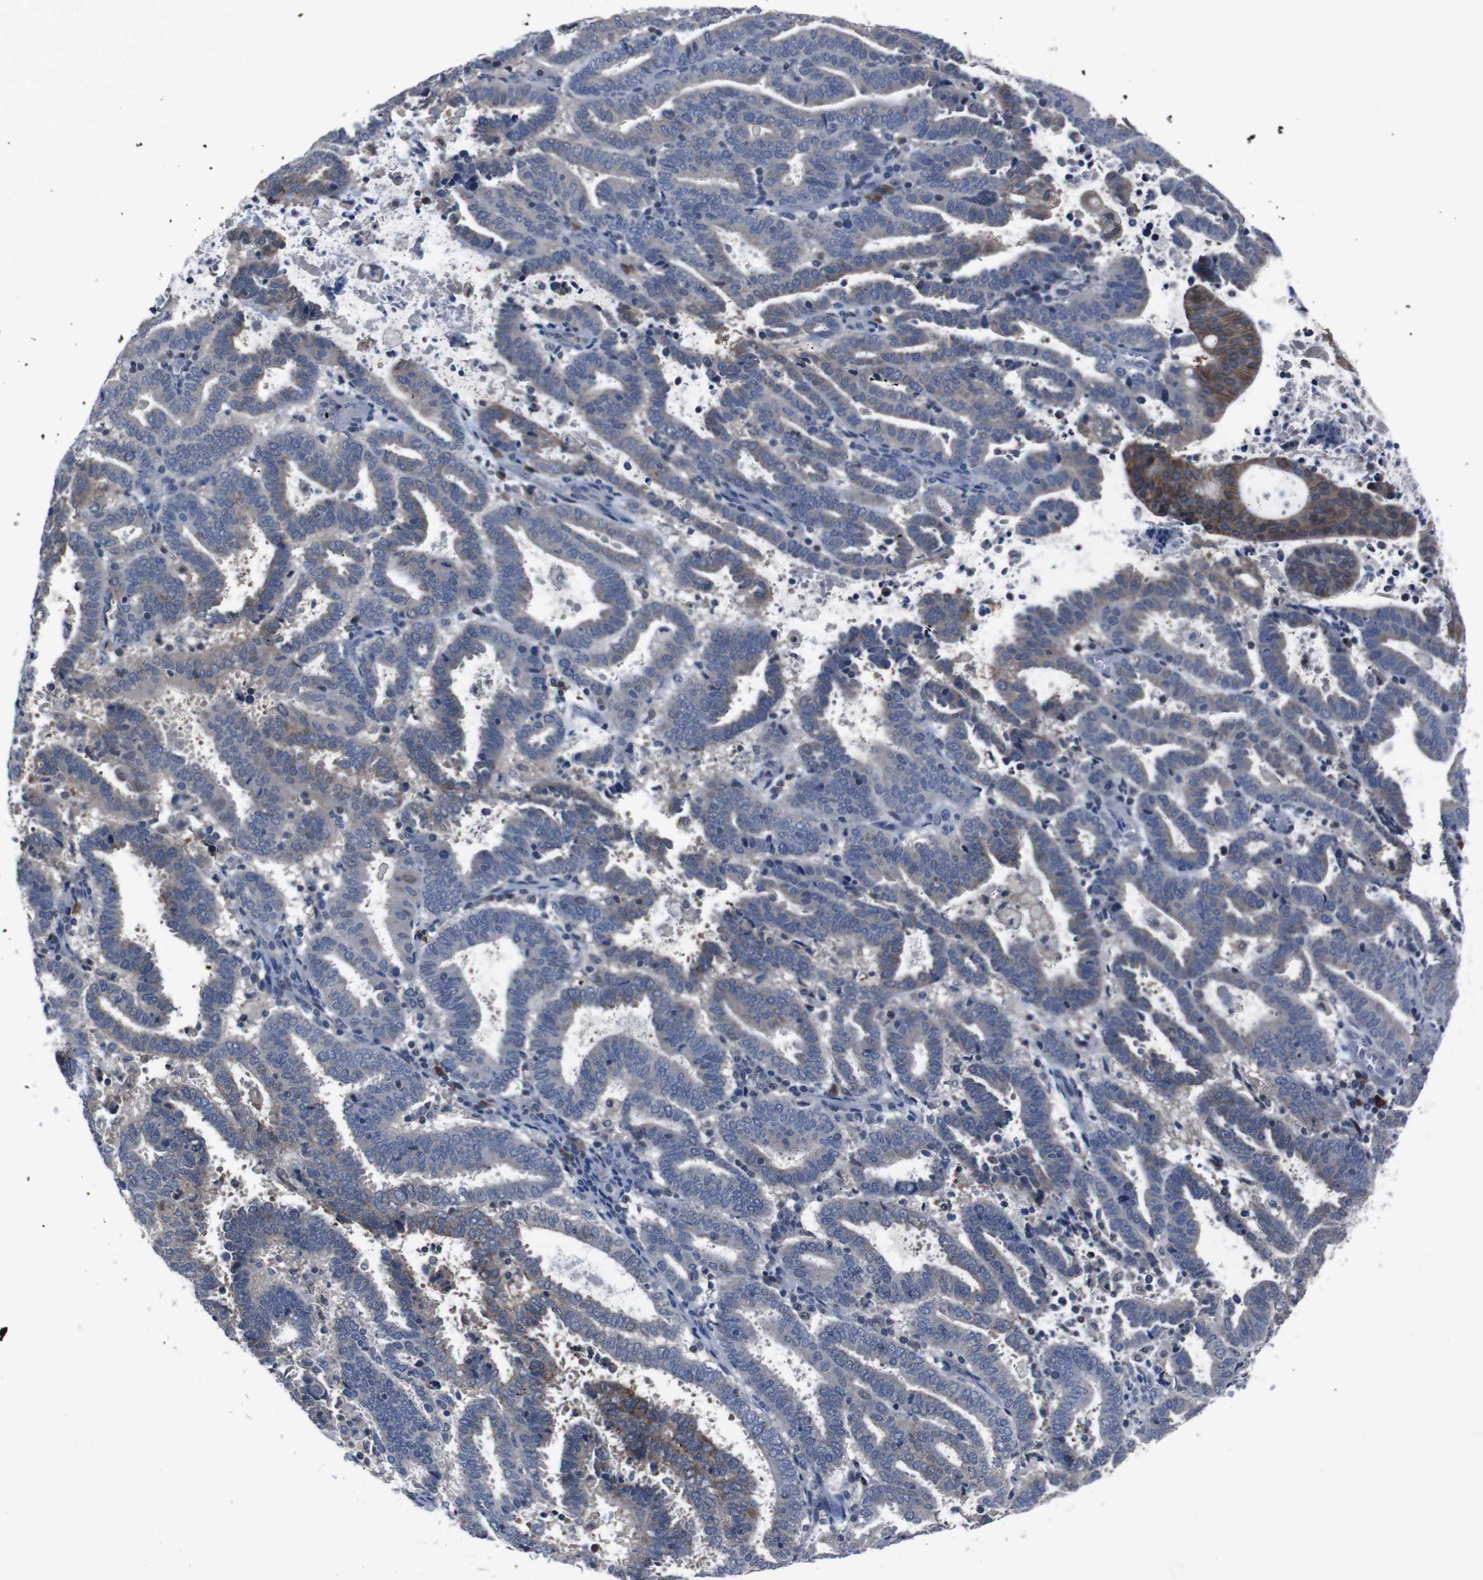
{"staining": {"intensity": "moderate", "quantity": "<25%", "location": "cytoplasmic/membranous"}, "tissue": "endometrial cancer", "cell_type": "Tumor cells", "image_type": "cancer", "snomed": [{"axis": "morphology", "description": "Adenocarcinoma, NOS"}, {"axis": "topography", "description": "Uterus"}], "caption": "Endometrial adenocarcinoma was stained to show a protein in brown. There is low levels of moderate cytoplasmic/membranous positivity in about <25% of tumor cells.", "gene": "SEMA4B", "patient": {"sex": "female", "age": 83}}